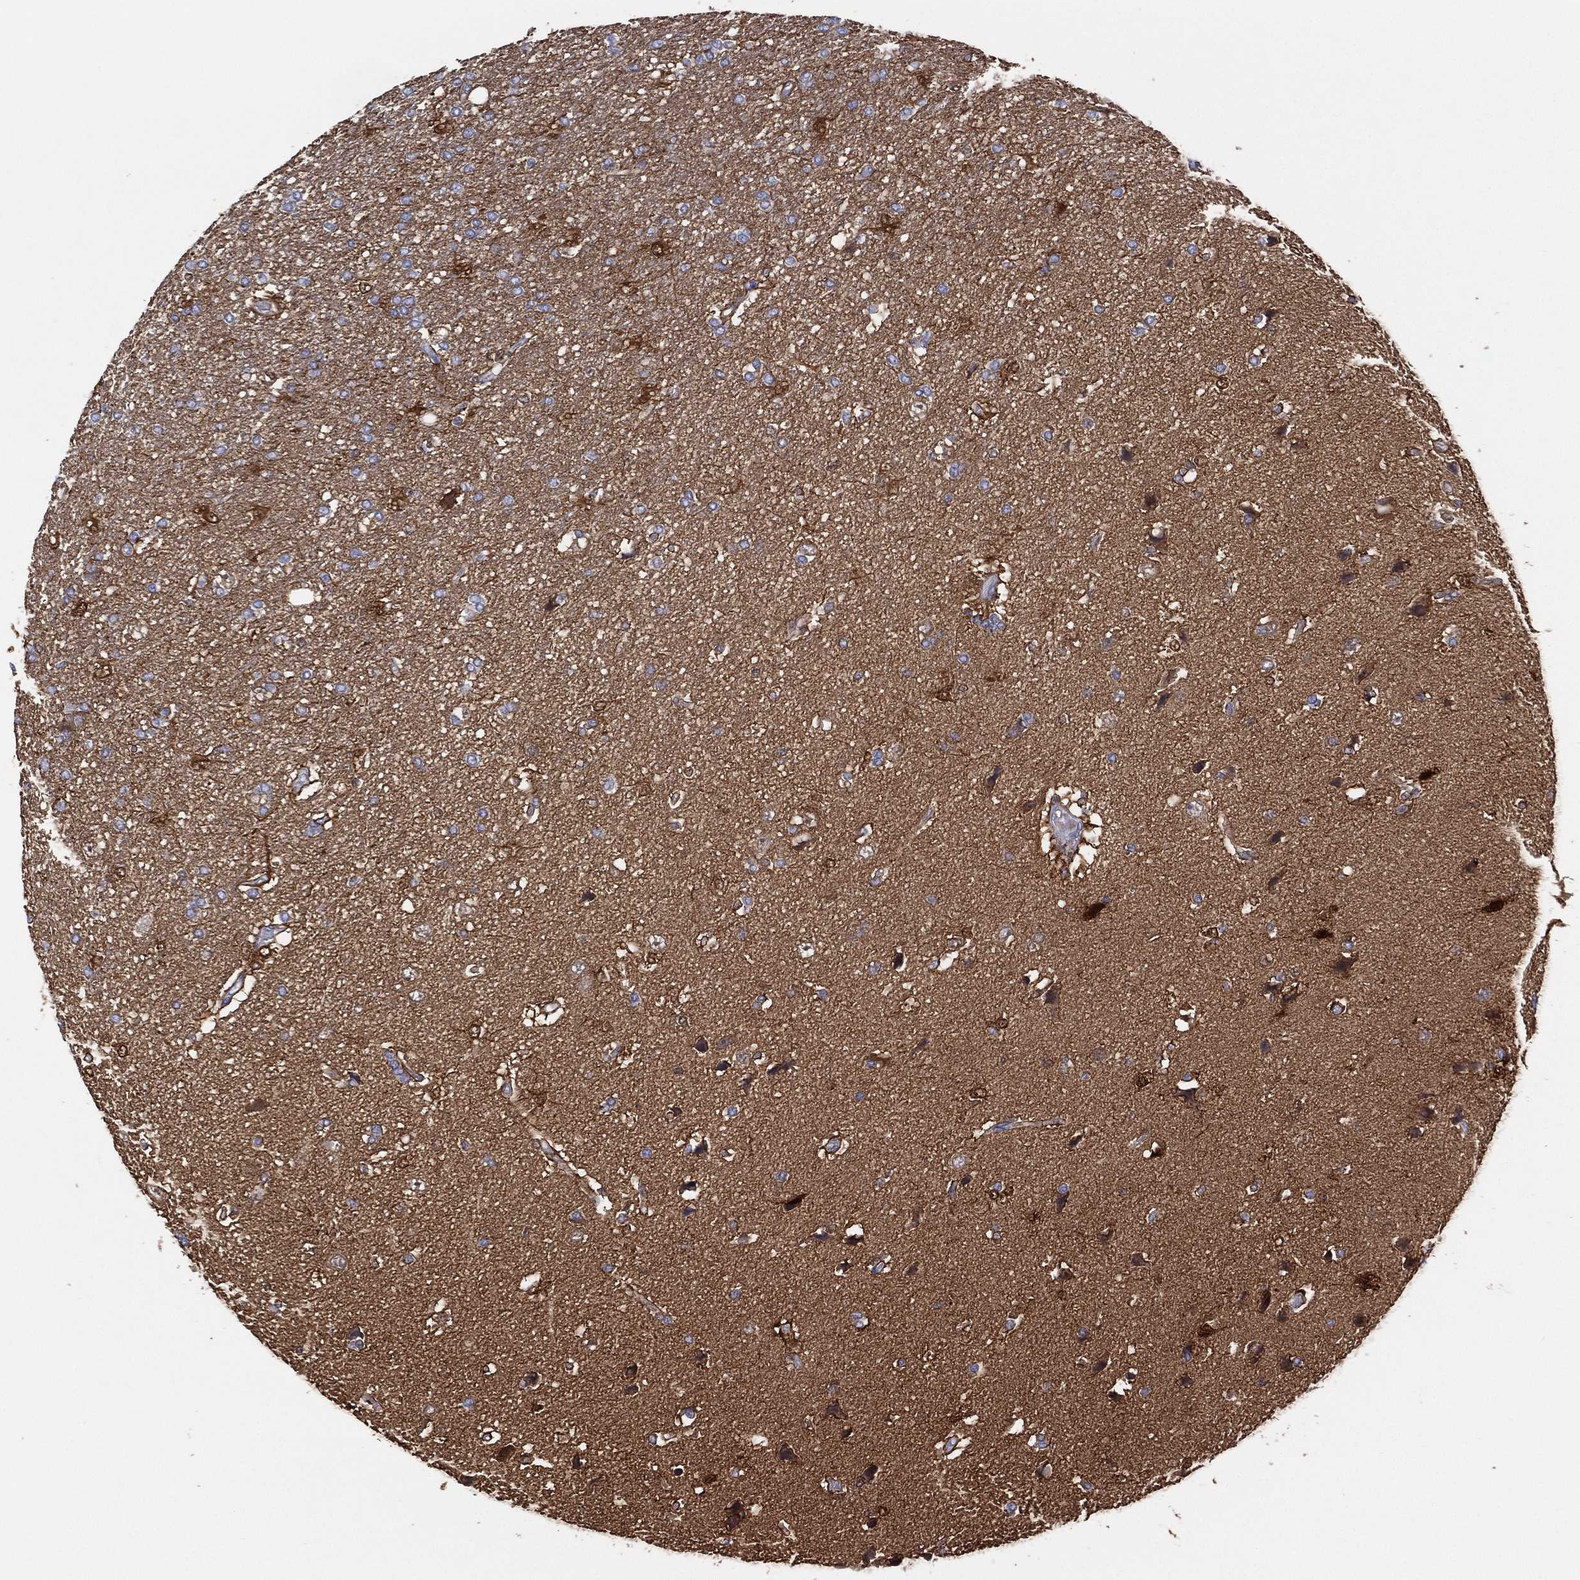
{"staining": {"intensity": "strong", "quantity": "<25%", "location": "cytoplasmic/membranous,nuclear"}, "tissue": "glioma", "cell_type": "Tumor cells", "image_type": "cancer", "snomed": [{"axis": "morphology", "description": "Glioma, malignant, High grade"}, {"axis": "topography", "description": "Brain"}], "caption": "Strong cytoplasmic/membranous and nuclear staining for a protein is identified in approximately <25% of tumor cells of malignant glioma (high-grade) using immunohistochemistry (IHC).", "gene": "DDAH1", "patient": {"sex": "female", "age": 63}}